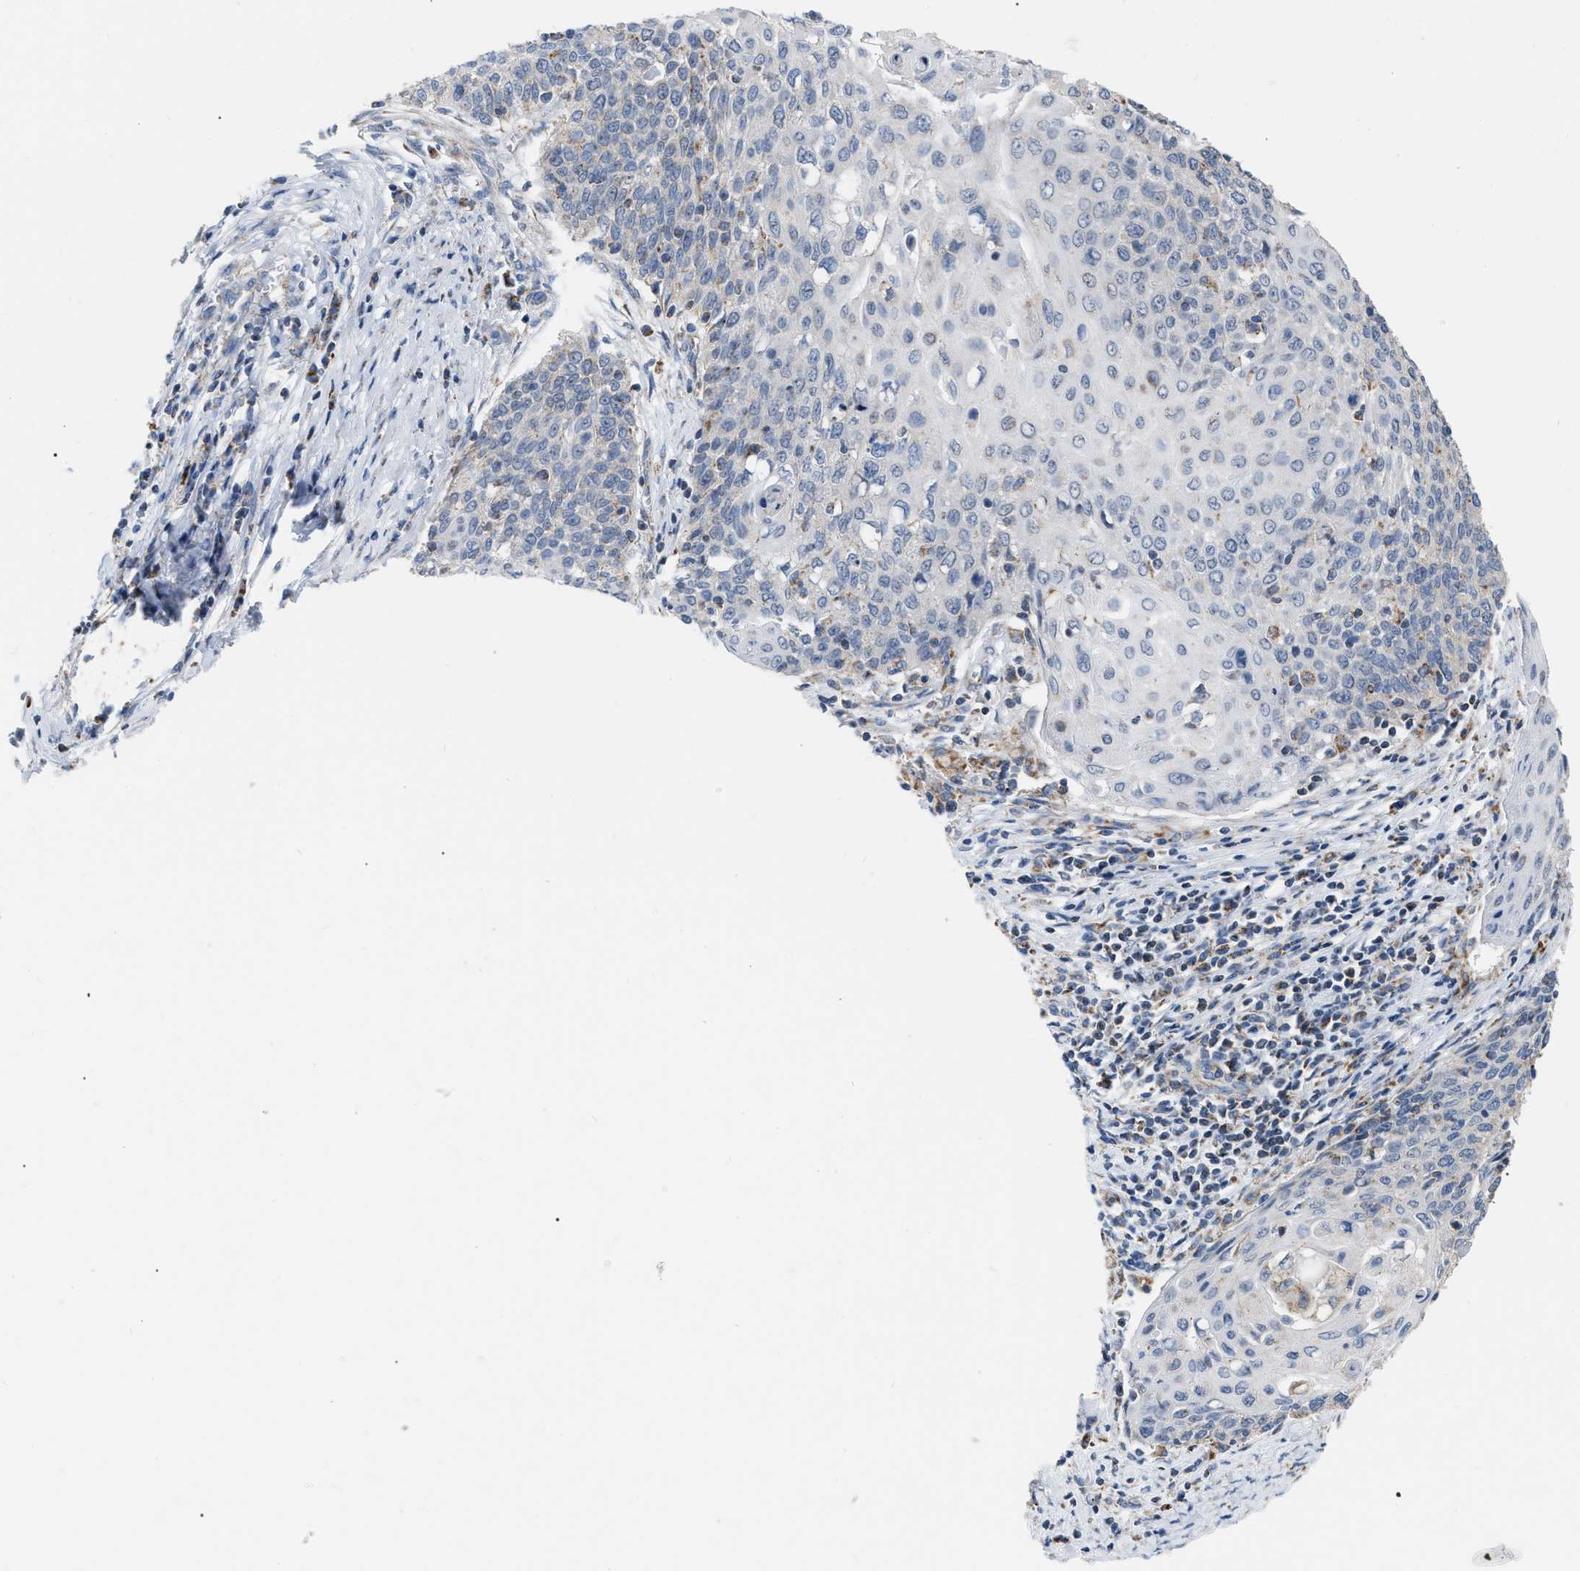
{"staining": {"intensity": "negative", "quantity": "none", "location": "none"}, "tissue": "cervical cancer", "cell_type": "Tumor cells", "image_type": "cancer", "snomed": [{"axis": "morphology", "description": "Squamous cell carcinoma, NOS"}, {"axis": "topography", "description": "Cervix"}], "caption": "A histopathology image of human cervical squamous cell carcinoma is negative for staining in tumor cells.", "gene": "DDX56", "patient": {"sex": "female", "age": 39}}